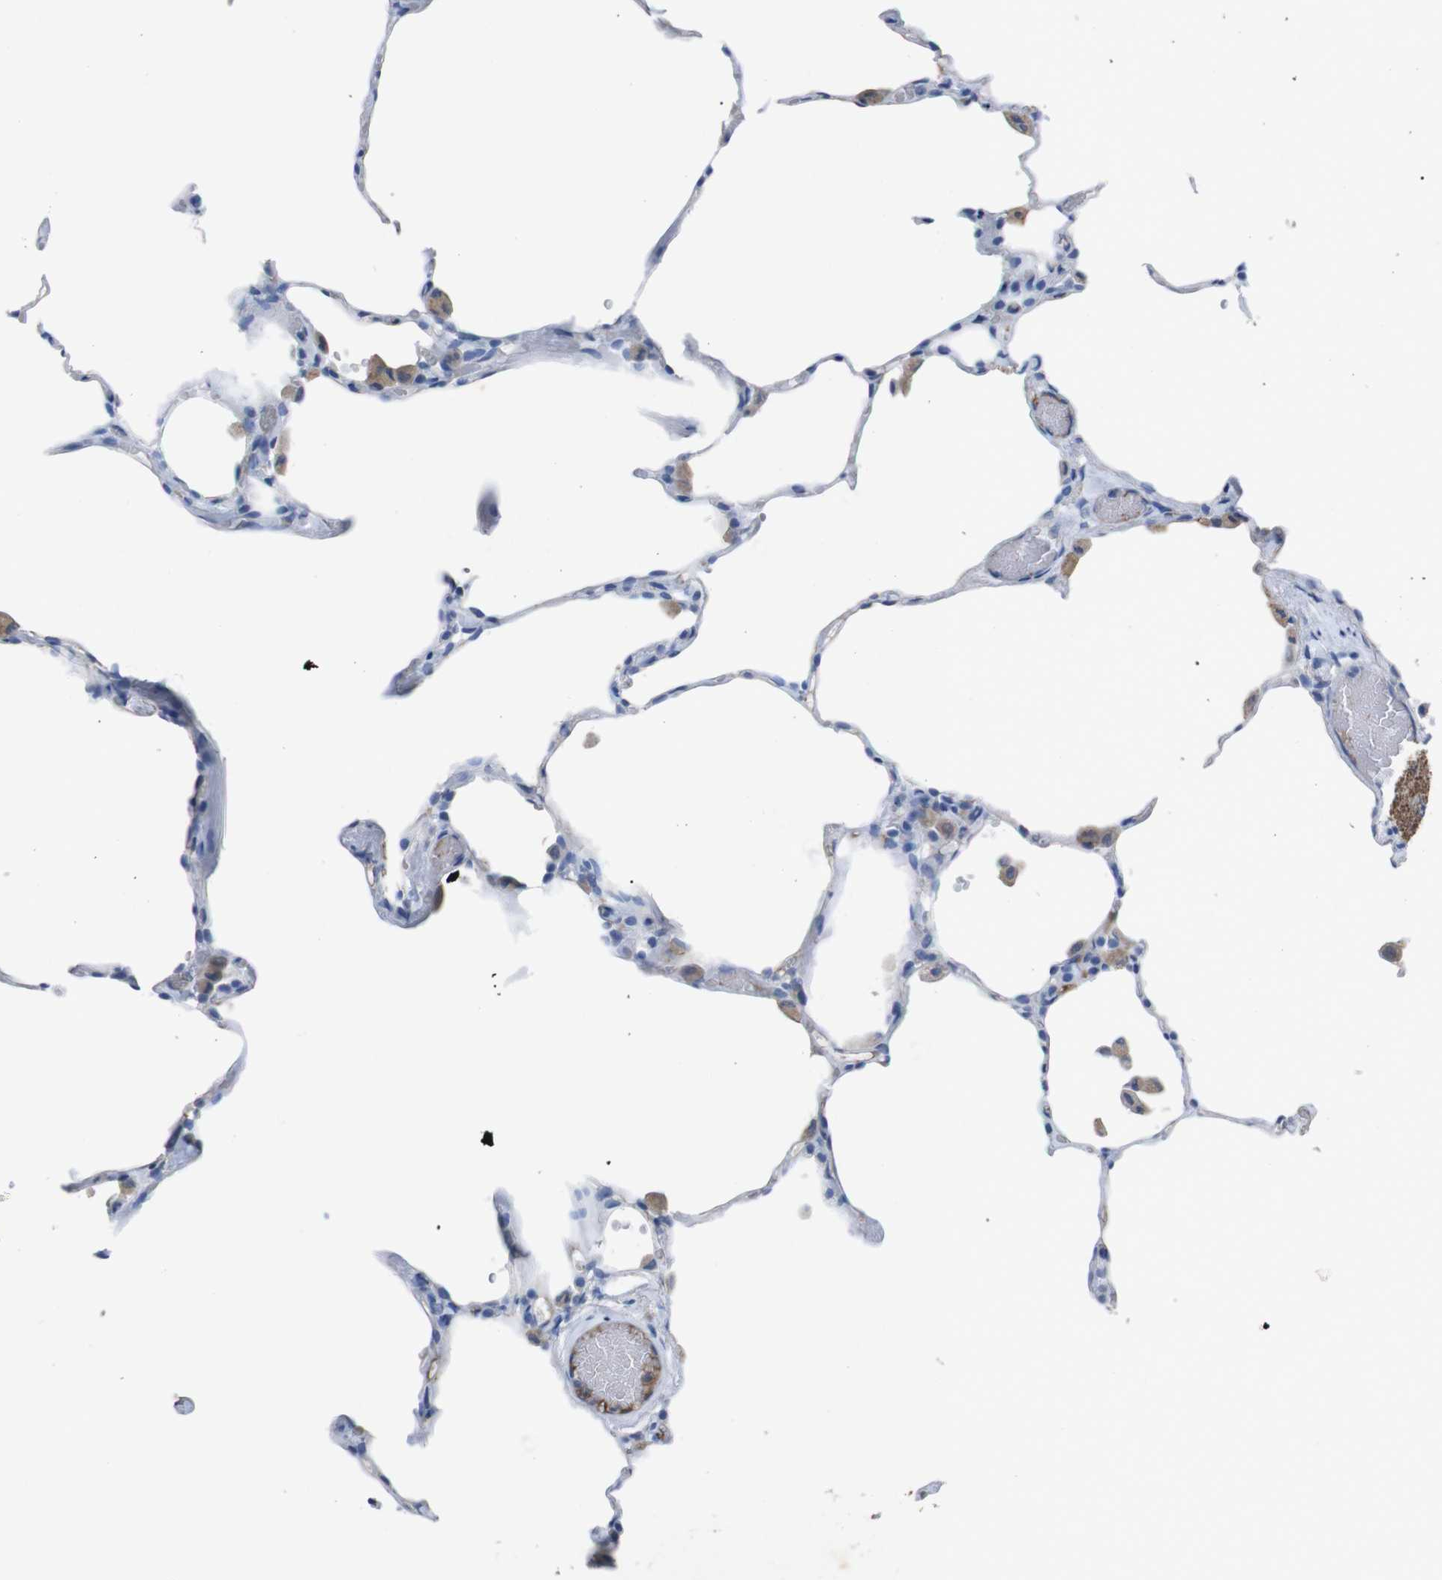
{"staining": {"intensity": "negative", "quantity": "none", "location": "none"}, "tissue": "lung", "cell_type": "Alveolar cells", "image_type": "normal", "snomed": [{"axis": "morphology", "description": "Normal tissue, NOS"}, {"axis": "topography", "description": "Lung"}], "caption": "IHC micrograph of normal lung stained for a protein (brown), which demonstrates no positivity in alveolar cells. (Stains: DAB immunohistochemistry (IHC) with hematoxylin counter stain, Microscopy: brightfield microscopy at high magnification).", "gene": "GJB2", "patient": {"sex": "female", "age": 49}}